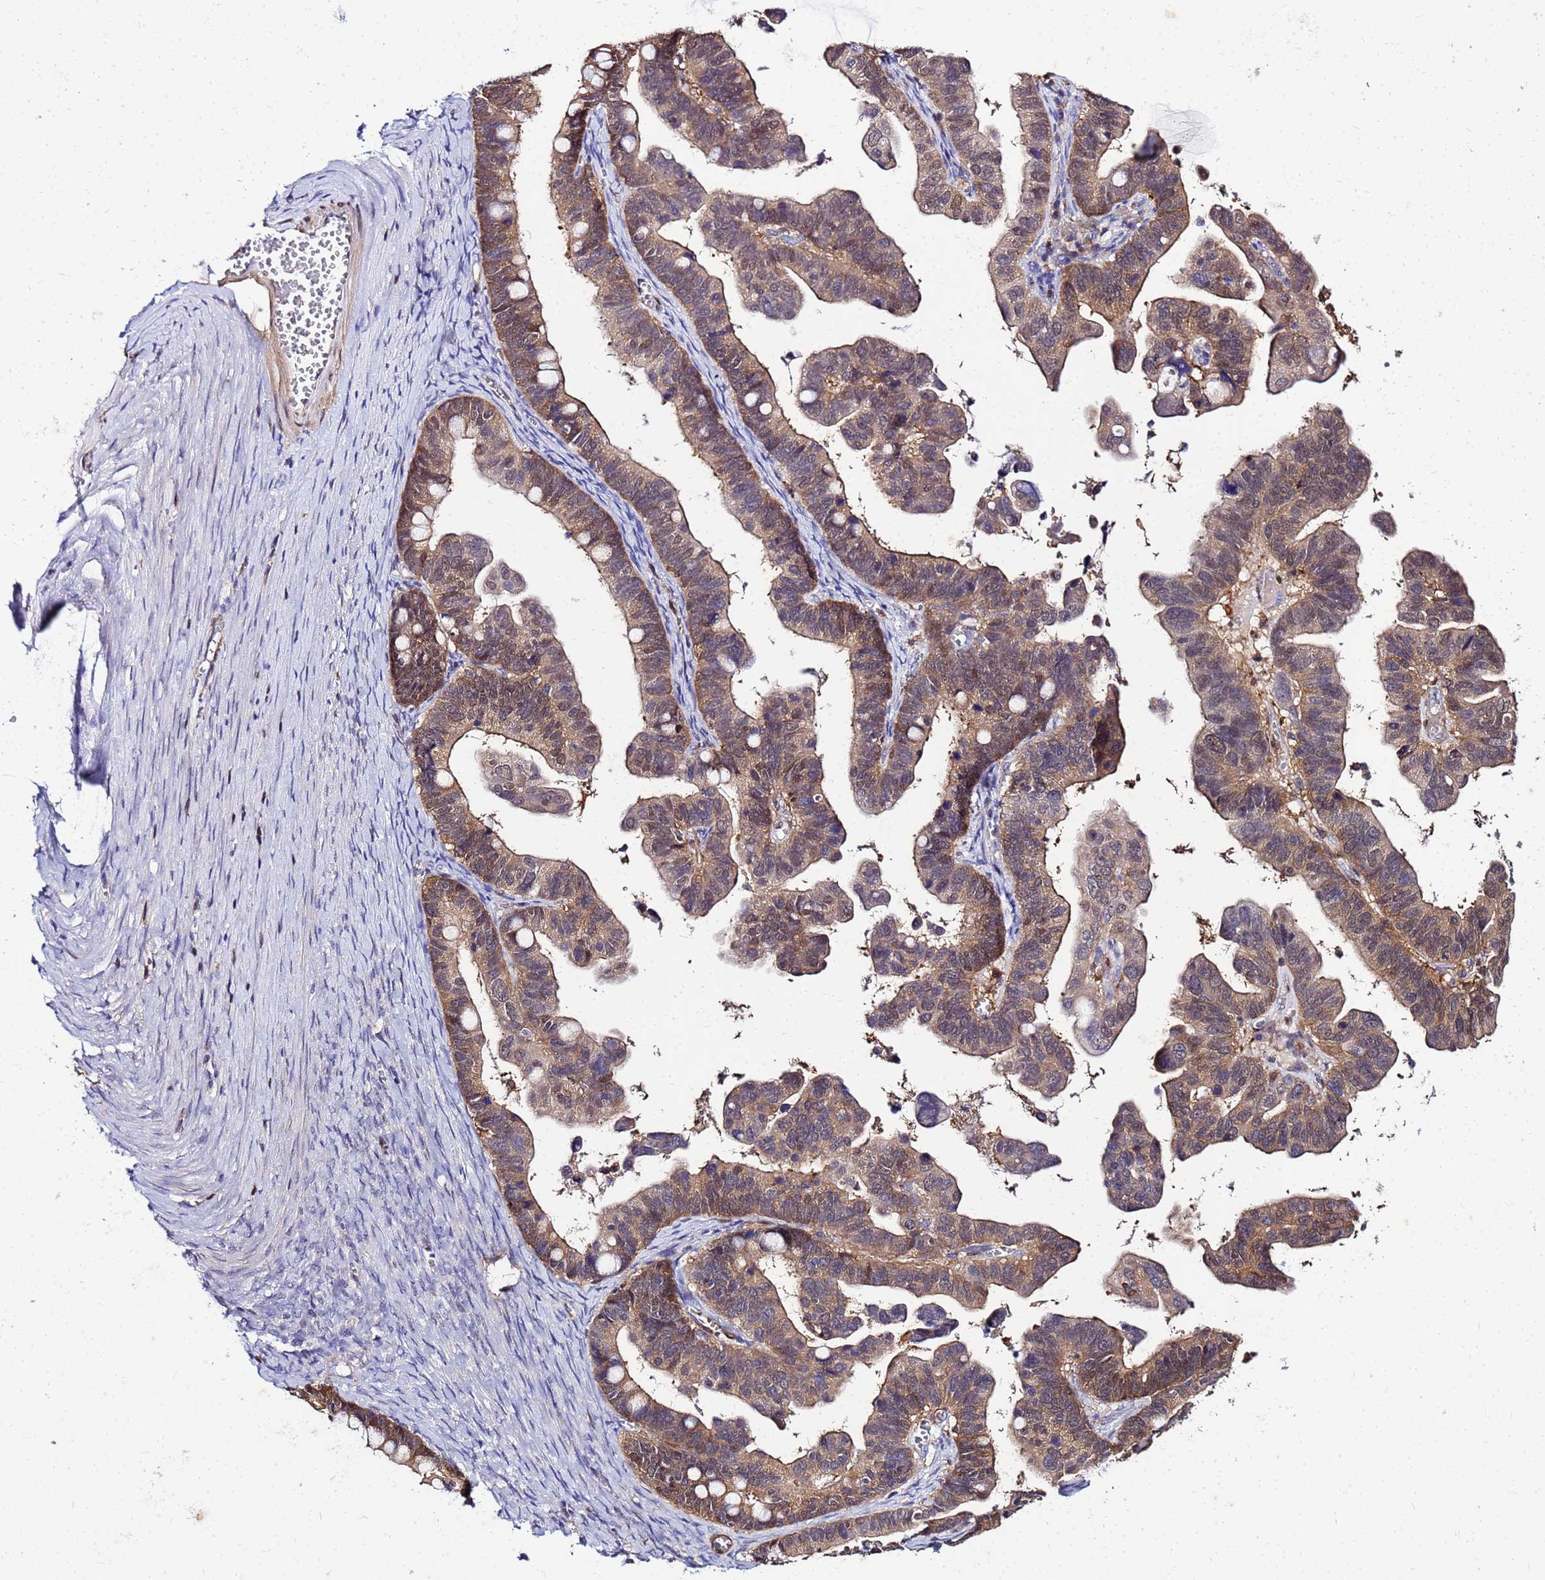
{"staining": {"intensity": "moderate", "quantity": ">75%", "location": "cytoplasmic/membranous,nuclear"}, "tissue": "ovarian cancer", "cell_type": "Tumor cells", "image_type": "cancer", "snomed": [{"axis": "morphology", "description": "Cystadenocarcinoma, serous, NOS"}, {"axis": "topography", "description": "Ovary"}], "caption": "Ovarian cancer stained with a brown dye displays moderate cytoplasmic/membranous and nuclear positive positivity in about >75% of tumor cells.", "gene": "DBNDD2", "patient": {"sex": "female", "age": 56}}